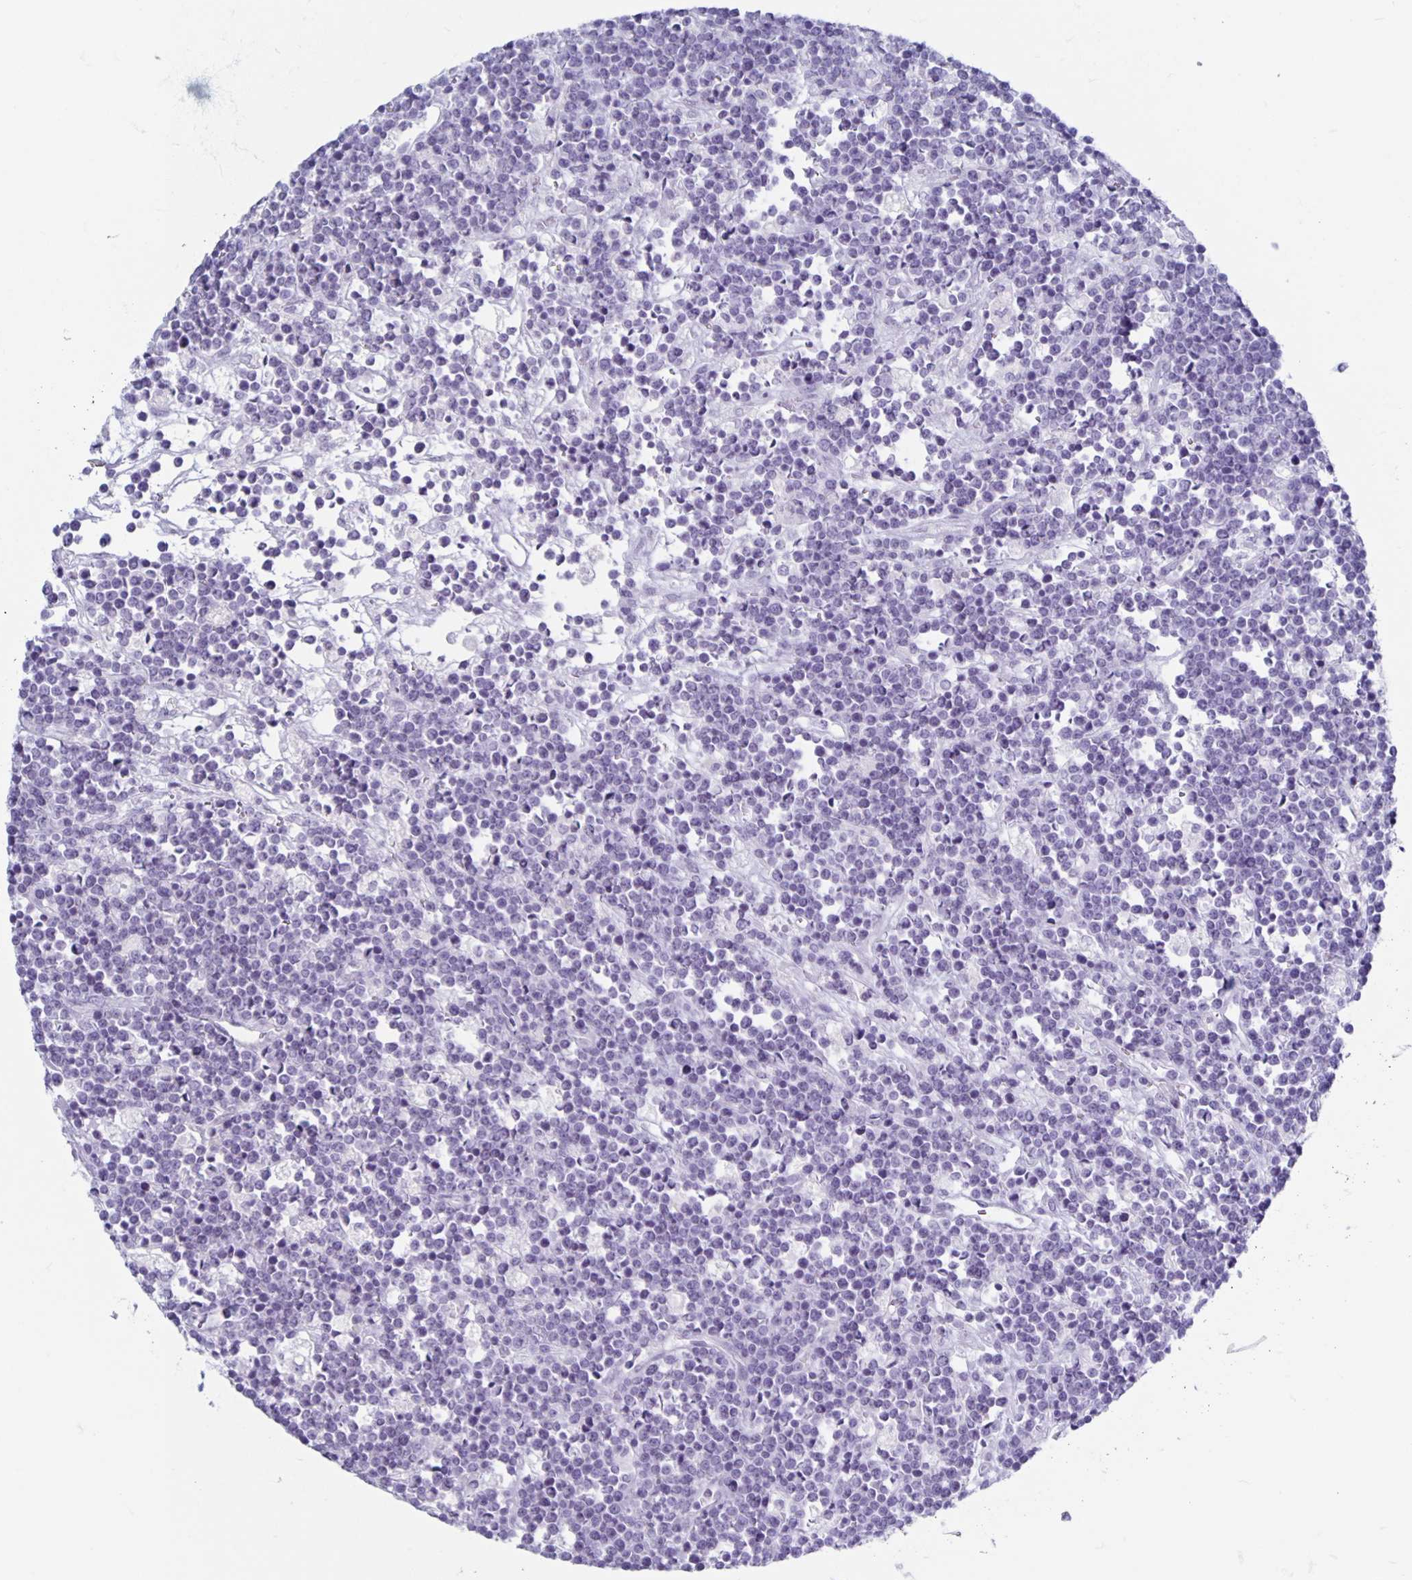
{"staining": {"intensity": "negative", "quantity": "none", "location": "none"}, "tissue": "lymphoma", "cell_type": "Tumor cells", "image_type": "cancer", "snomed": [{"axis": "morphology", "description": "Malignant lymphoma, non-Hodgkin's type, High grade"}, {"axis": "topography", "description": "Ovary"}], "caption": "Protein analysis of lymphoma displays no significant staining in tumor cells.", "gene": "CT45A5", "patient": {"sex": "female", "age": 56}}